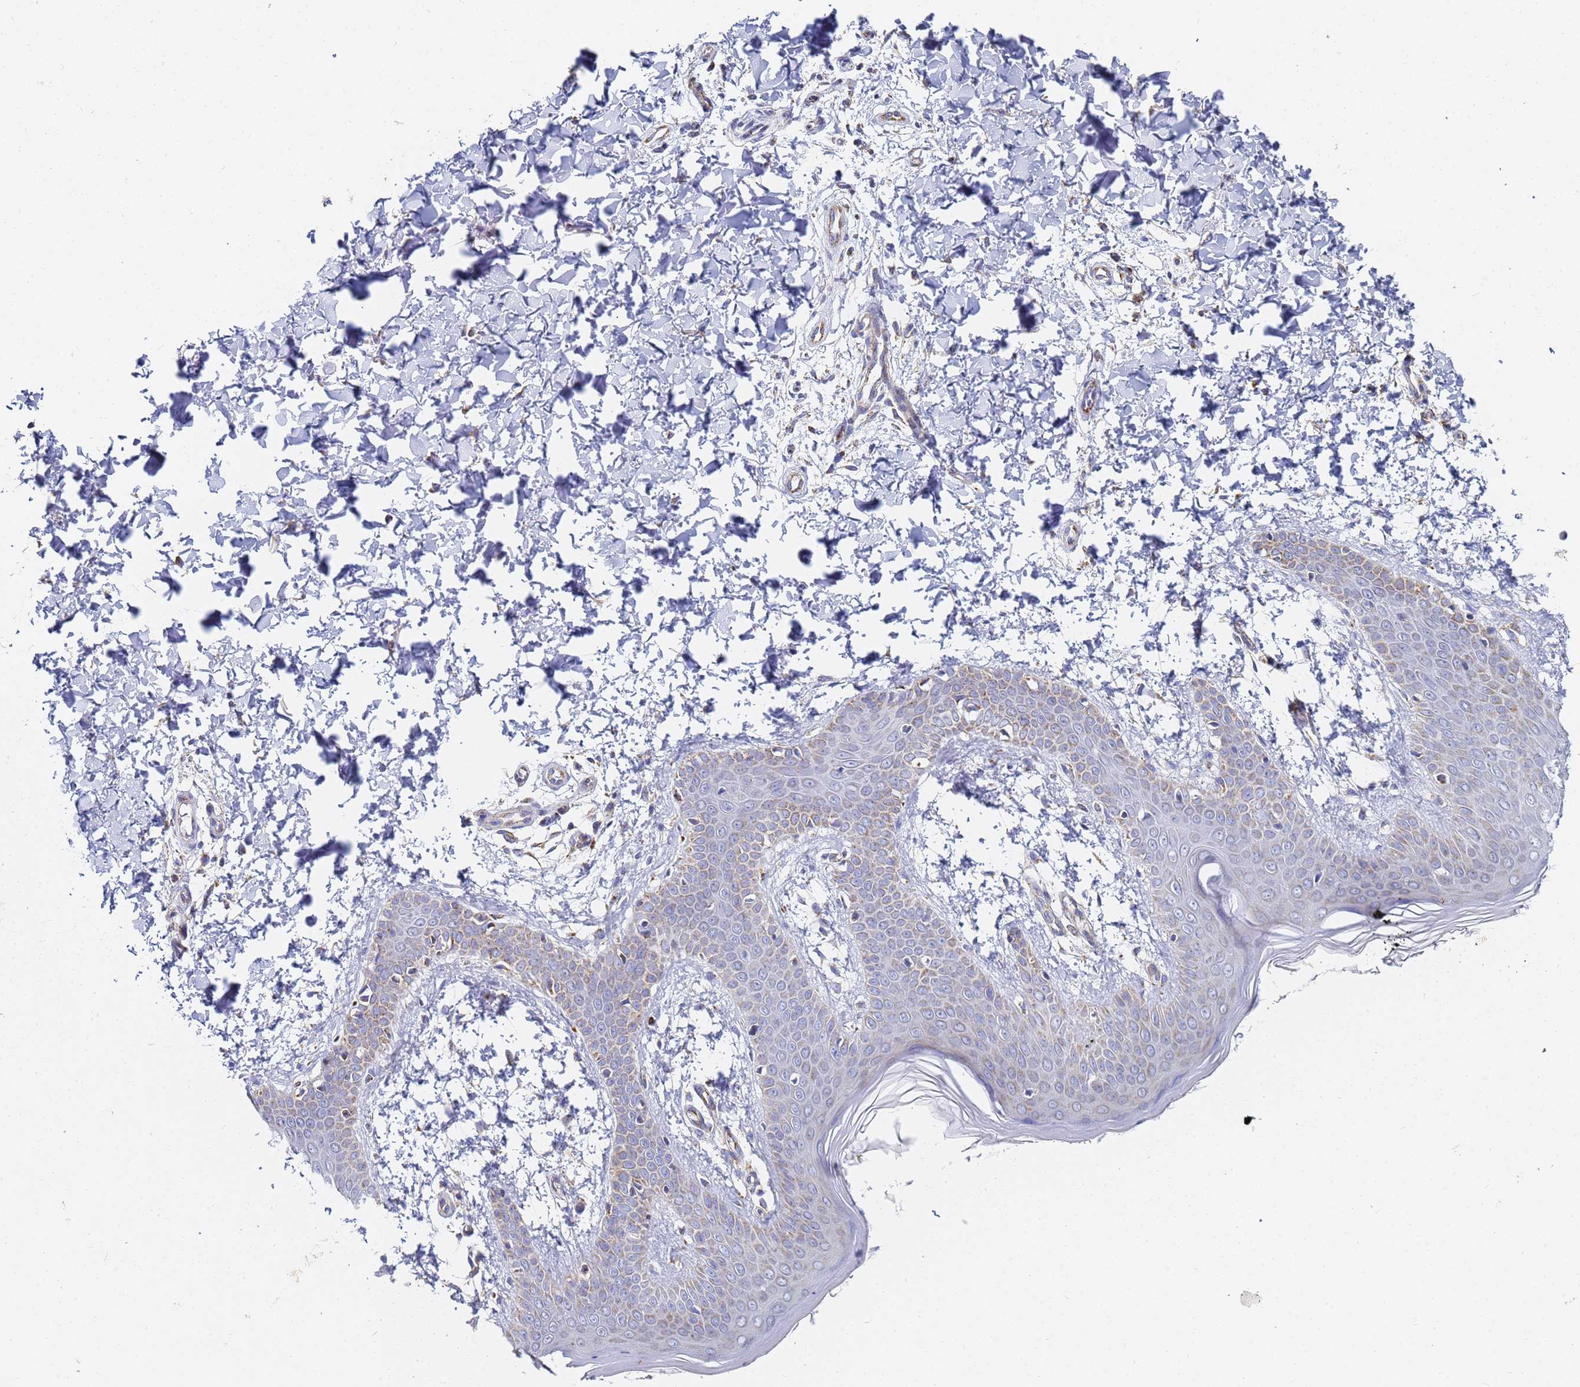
{"staining": {"intensity": "negative", "quantity": "none", "location": "none"}, "tissue": "skin", "cell_type": "Fibroblasts", "image_type": "normal", "snomed": [{"axis": "morphology", "description": "Normal tissue, NOS"}, {"axis": "topography", "description": "Skin"}], "caption": "Immunohistochemistry photomicrograph of unremarkable skin: skin stained with DAB reveals no significant protein positivity in fibroblasts.", "gene": "CNIH4", "patient": {"sex": "male", "age": 36}}